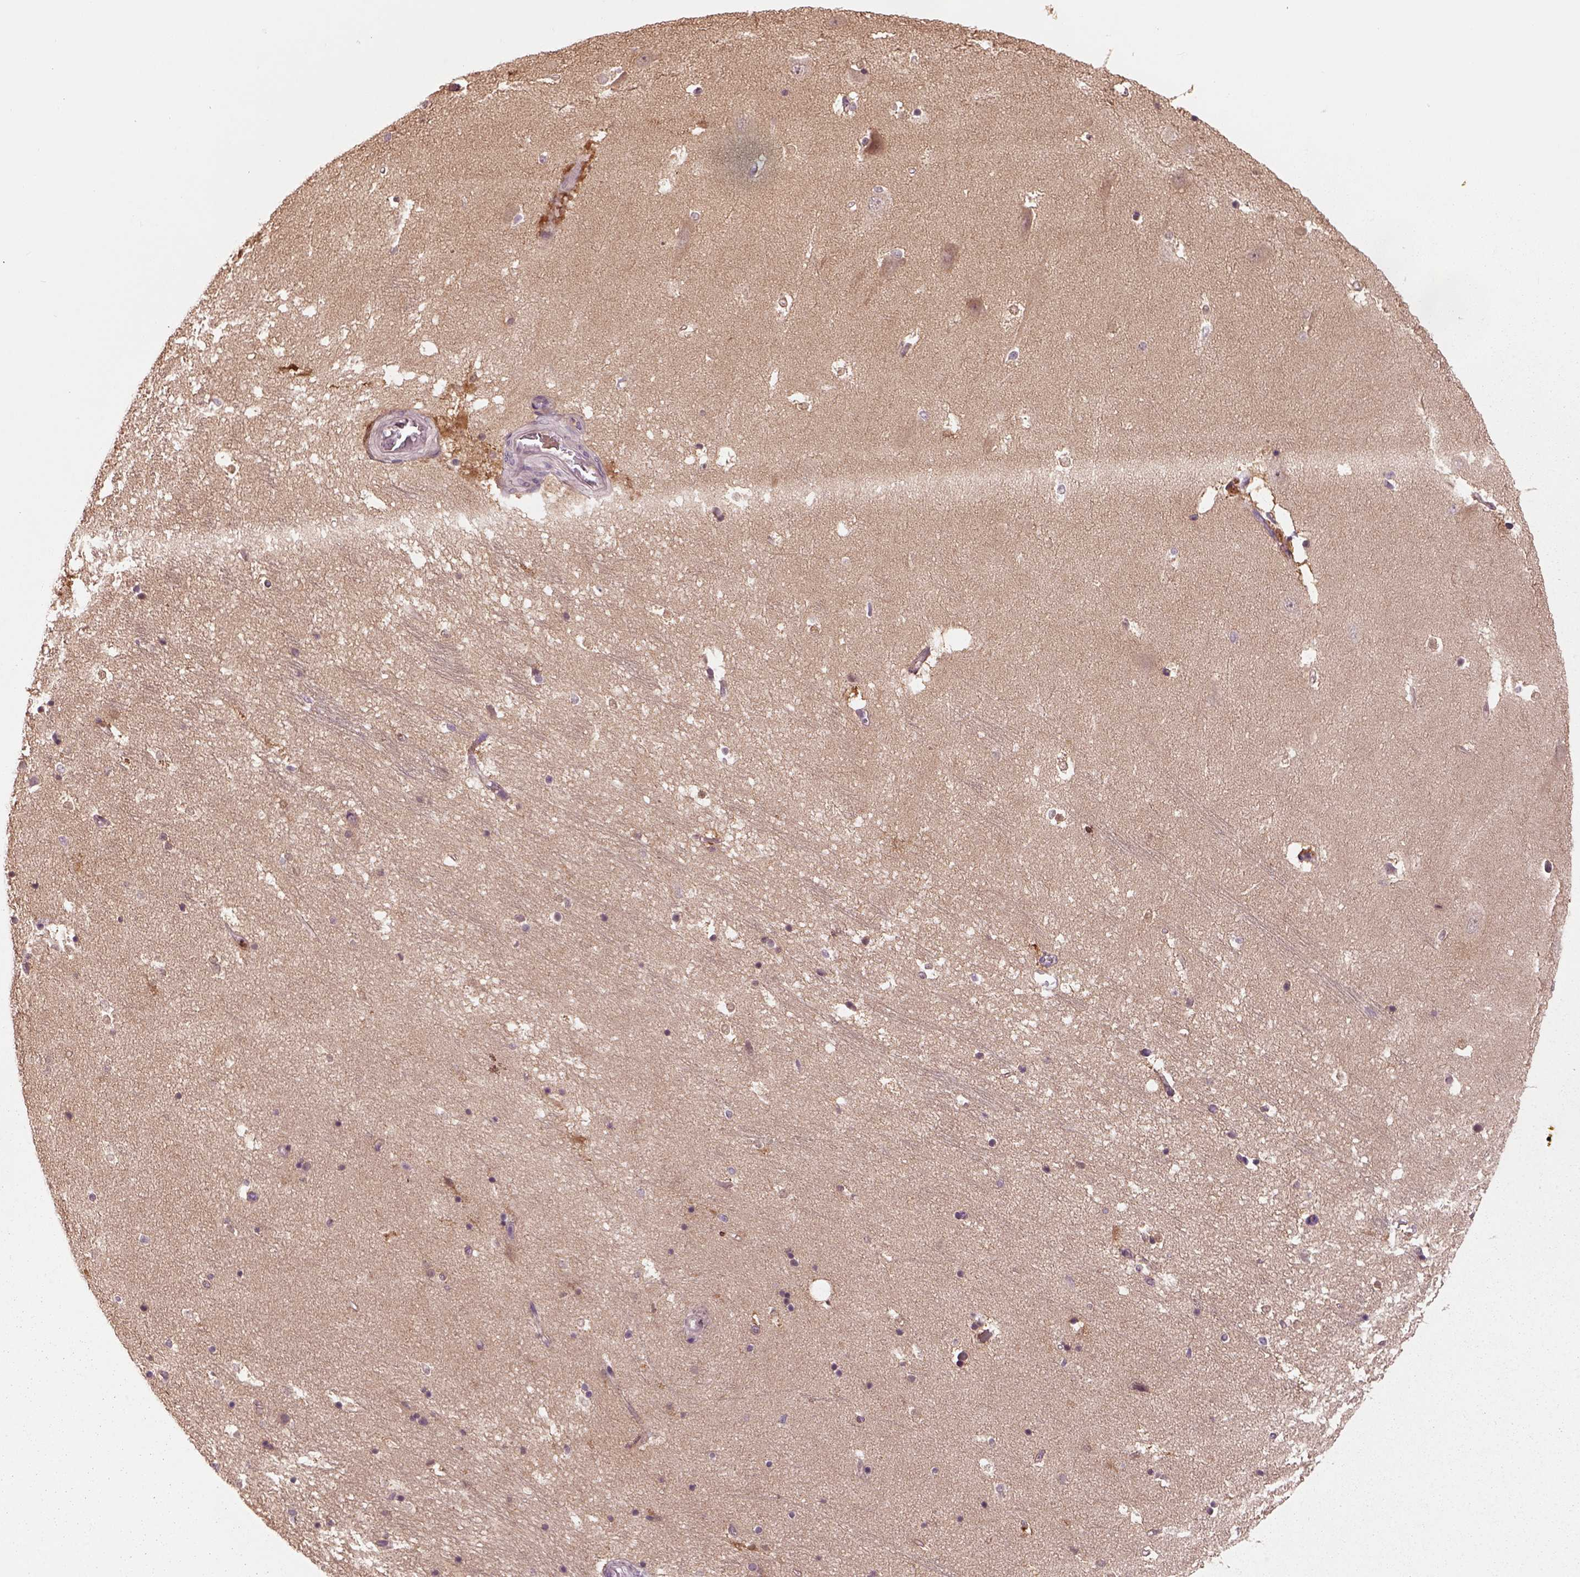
{"staining": {"intensity": "negative", "quantity": "none", "location": "none"}, "tissue": "hippocampus", "cell_type": "Glial cells", "image_type": "normal", "snomed": [{"axis": "morphology", "description": "Normal tissue, NOS"}, {"axis": "topography", "description": "Hippocampus"}], "caption": "Immunohistochemical staining of normal human hippocampus exhibits no significant staining in glial cells.", "gene": "GDNF", "patient": {"sex": "male", "age": 44}}